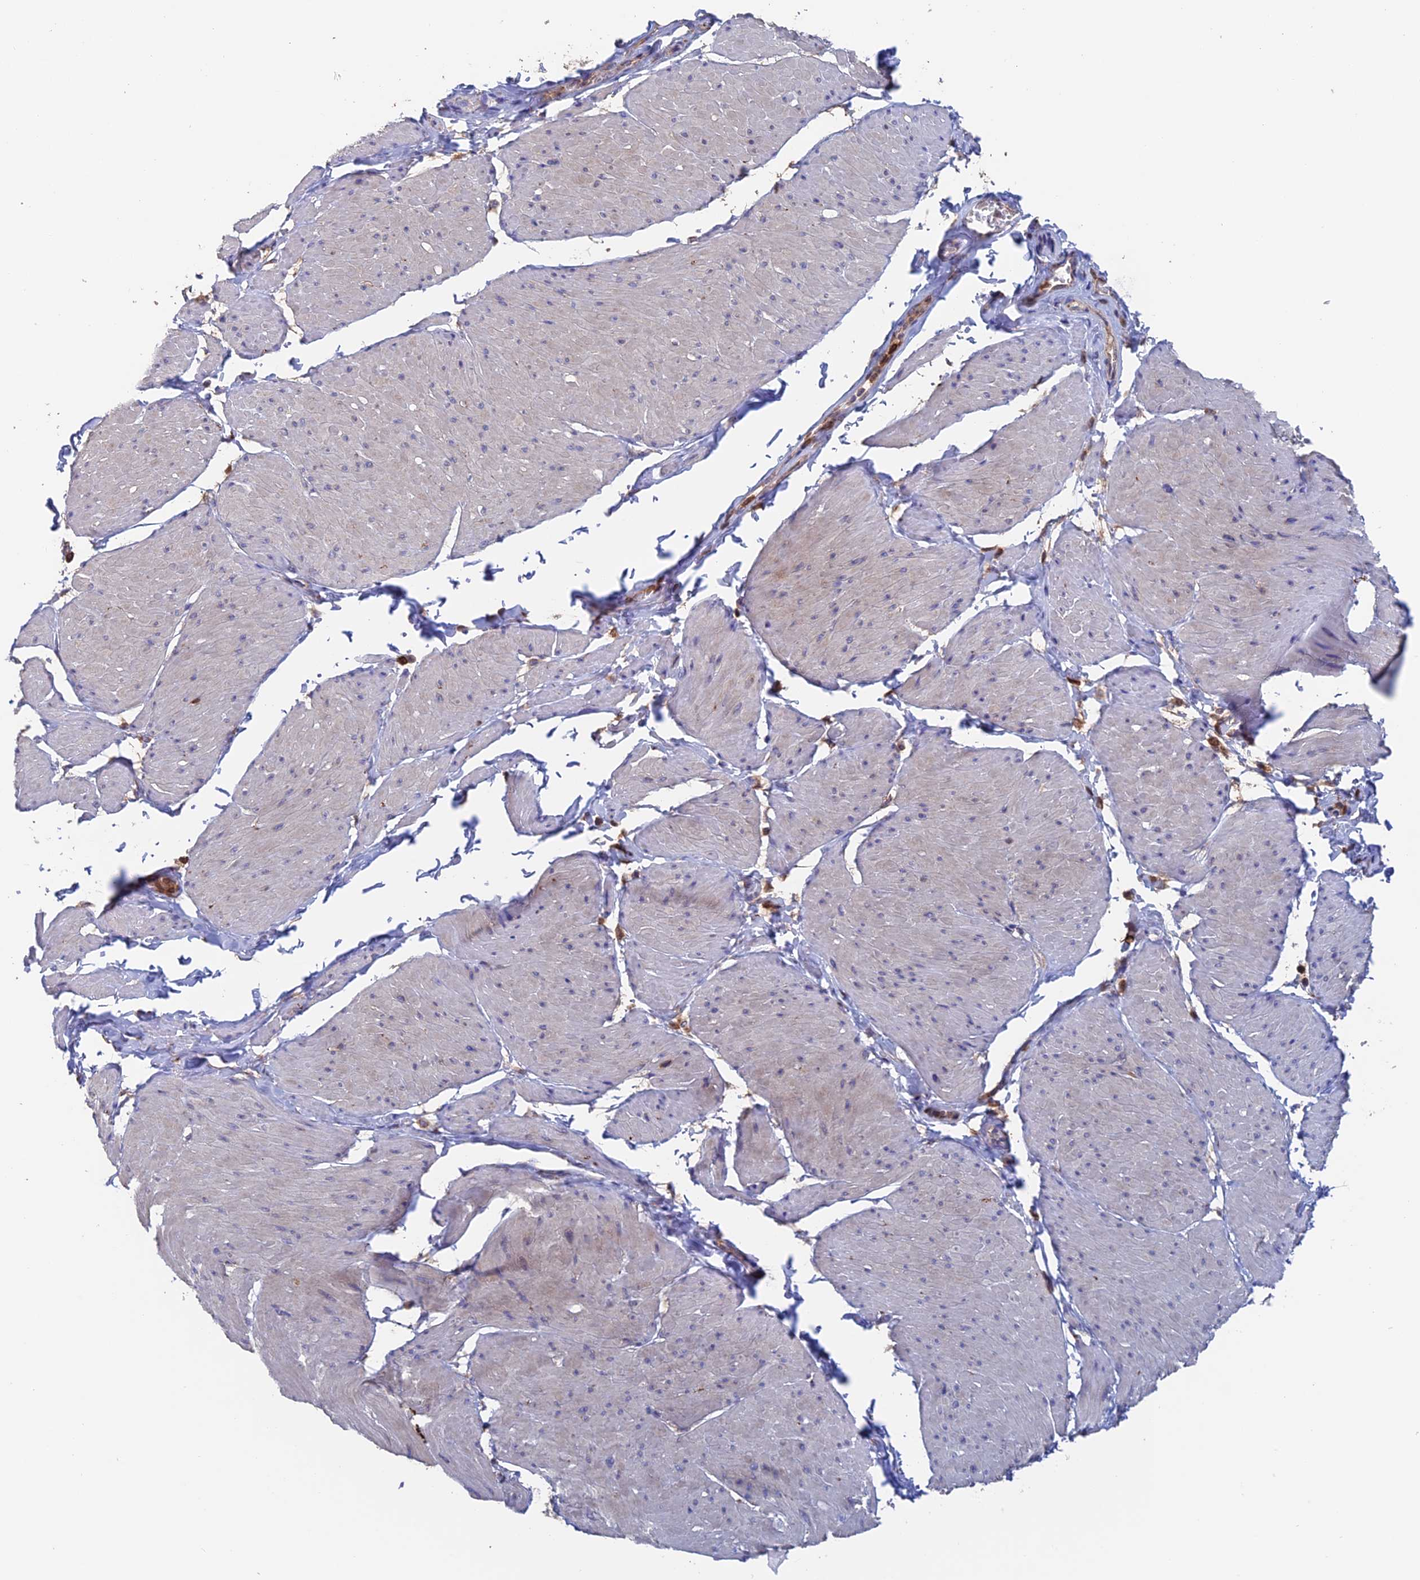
{"staining": {"intensity": "negative", "quantity": "none", "location": "none"}, "tissue": "smooth muscle", "cell_type": "Smooth muscle cells", "image_type": "normal", "snomed": [{"axis": "morphology", "description": "Urothelial carcinoma, High grade"}, {"axis": "topography", "description": "Urinary bladder"}], "caption": "Immunohistochemistry (IHC) of normal human smooth muscle exhibits no expression in smooth muscle cells. (DAB immunohistochemistry (IHC) visualized using brightfield microscopy, high magnification).", "gene": "DTYMK", "patient": {"sex": "male", "age": 46}}